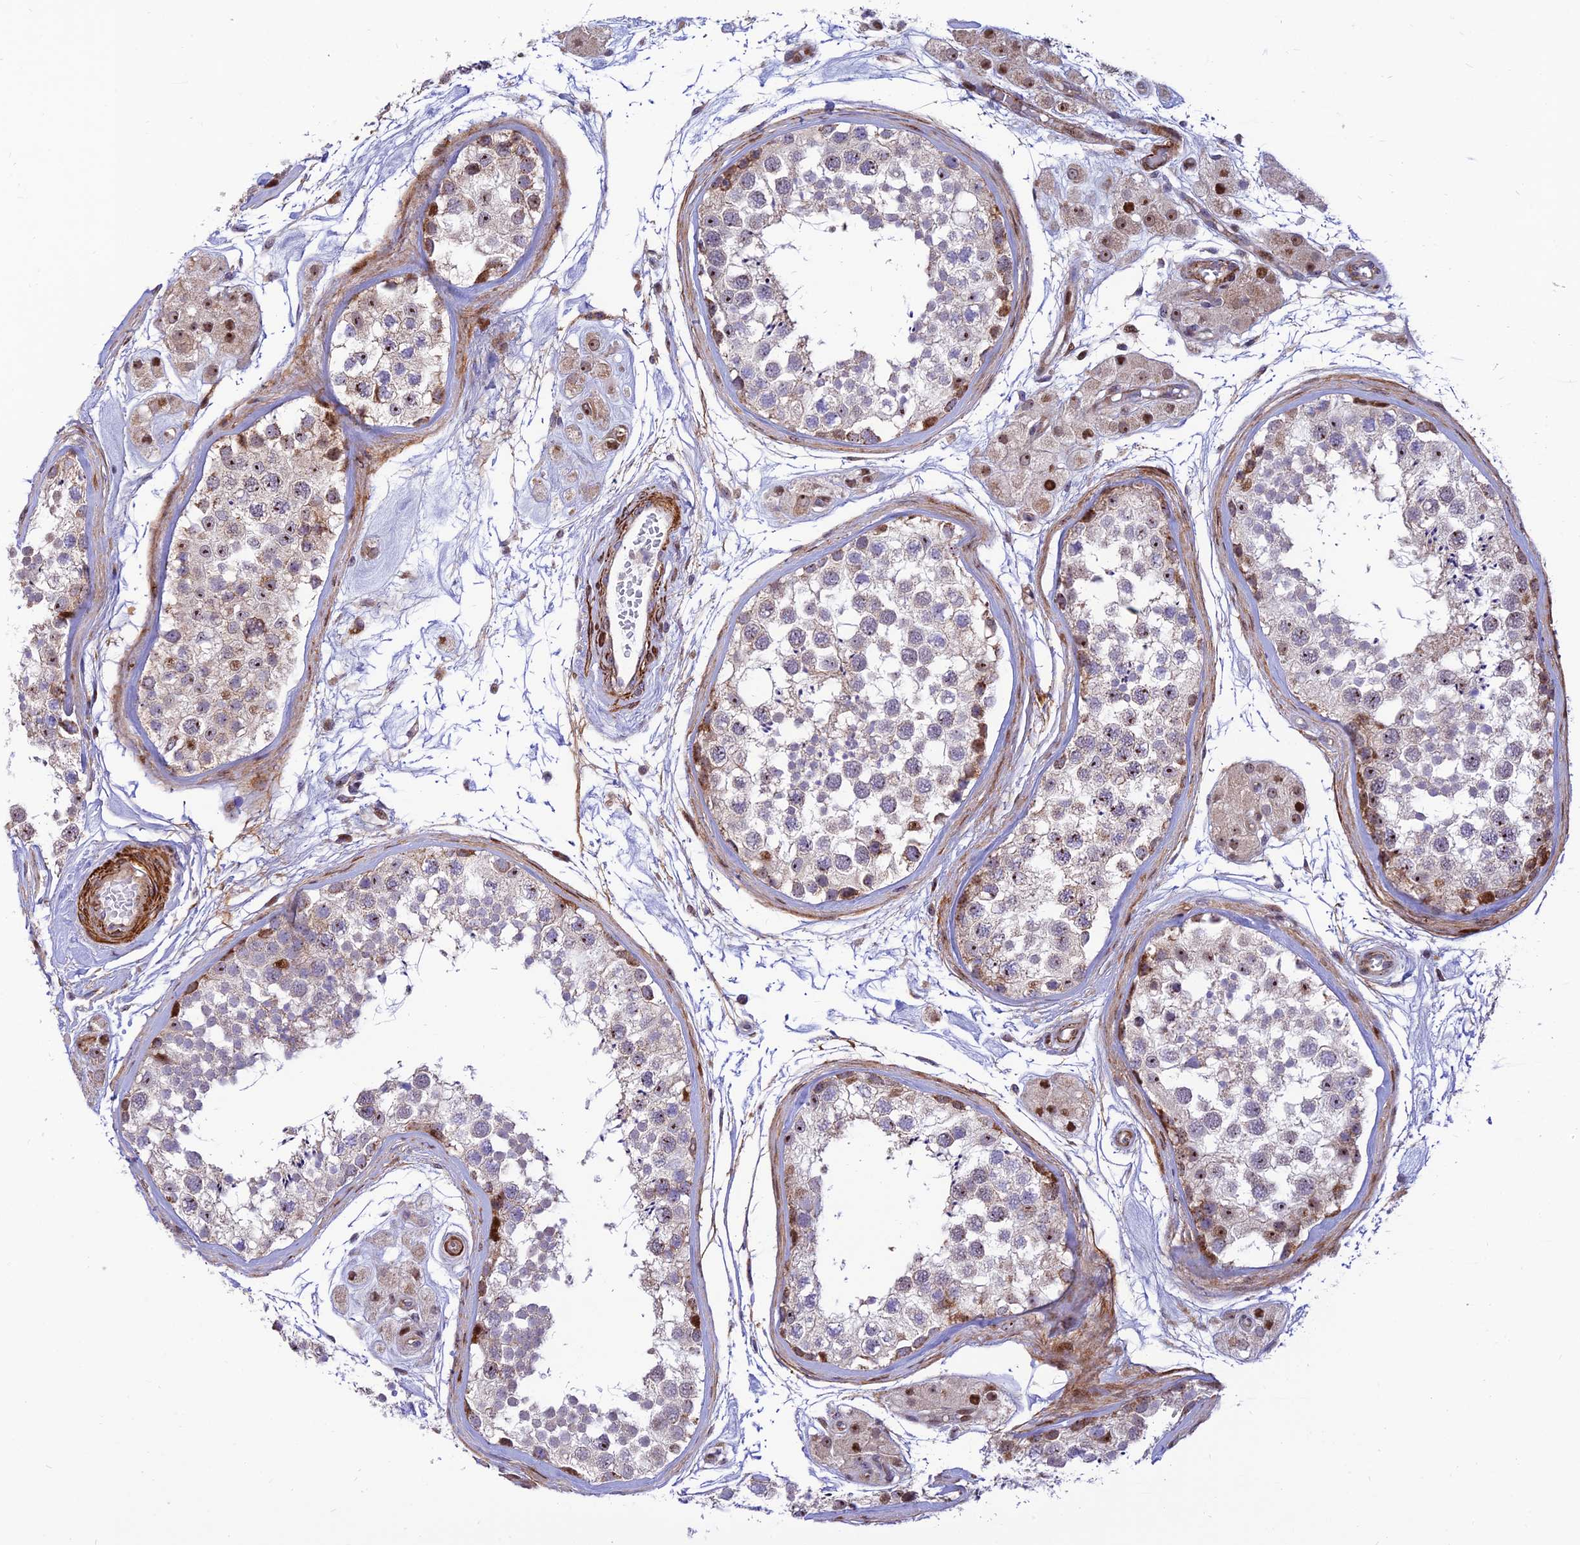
{"staining": {"intensity": "moderate", "quantity": "<25%", "location": "cytoplasmic/membranous"}, "tissue": "testis", "cell_type": "Cells in seminiferous ducts", "image_type": "normal", "snomed": [{"axis": "morphology", "description": "Normal tissue, NOS"}, {"axis": "topography", "description": "Testis"}], "caption": "About <25% of cells in seminiferous ducts in unremarkable testis display moderate cytoplasmic/membranous protein positivity as visualized by brown immunohistochemical staining.", "gene": "KBTBD7", "patient": {"sex": "male", "age": 56}}